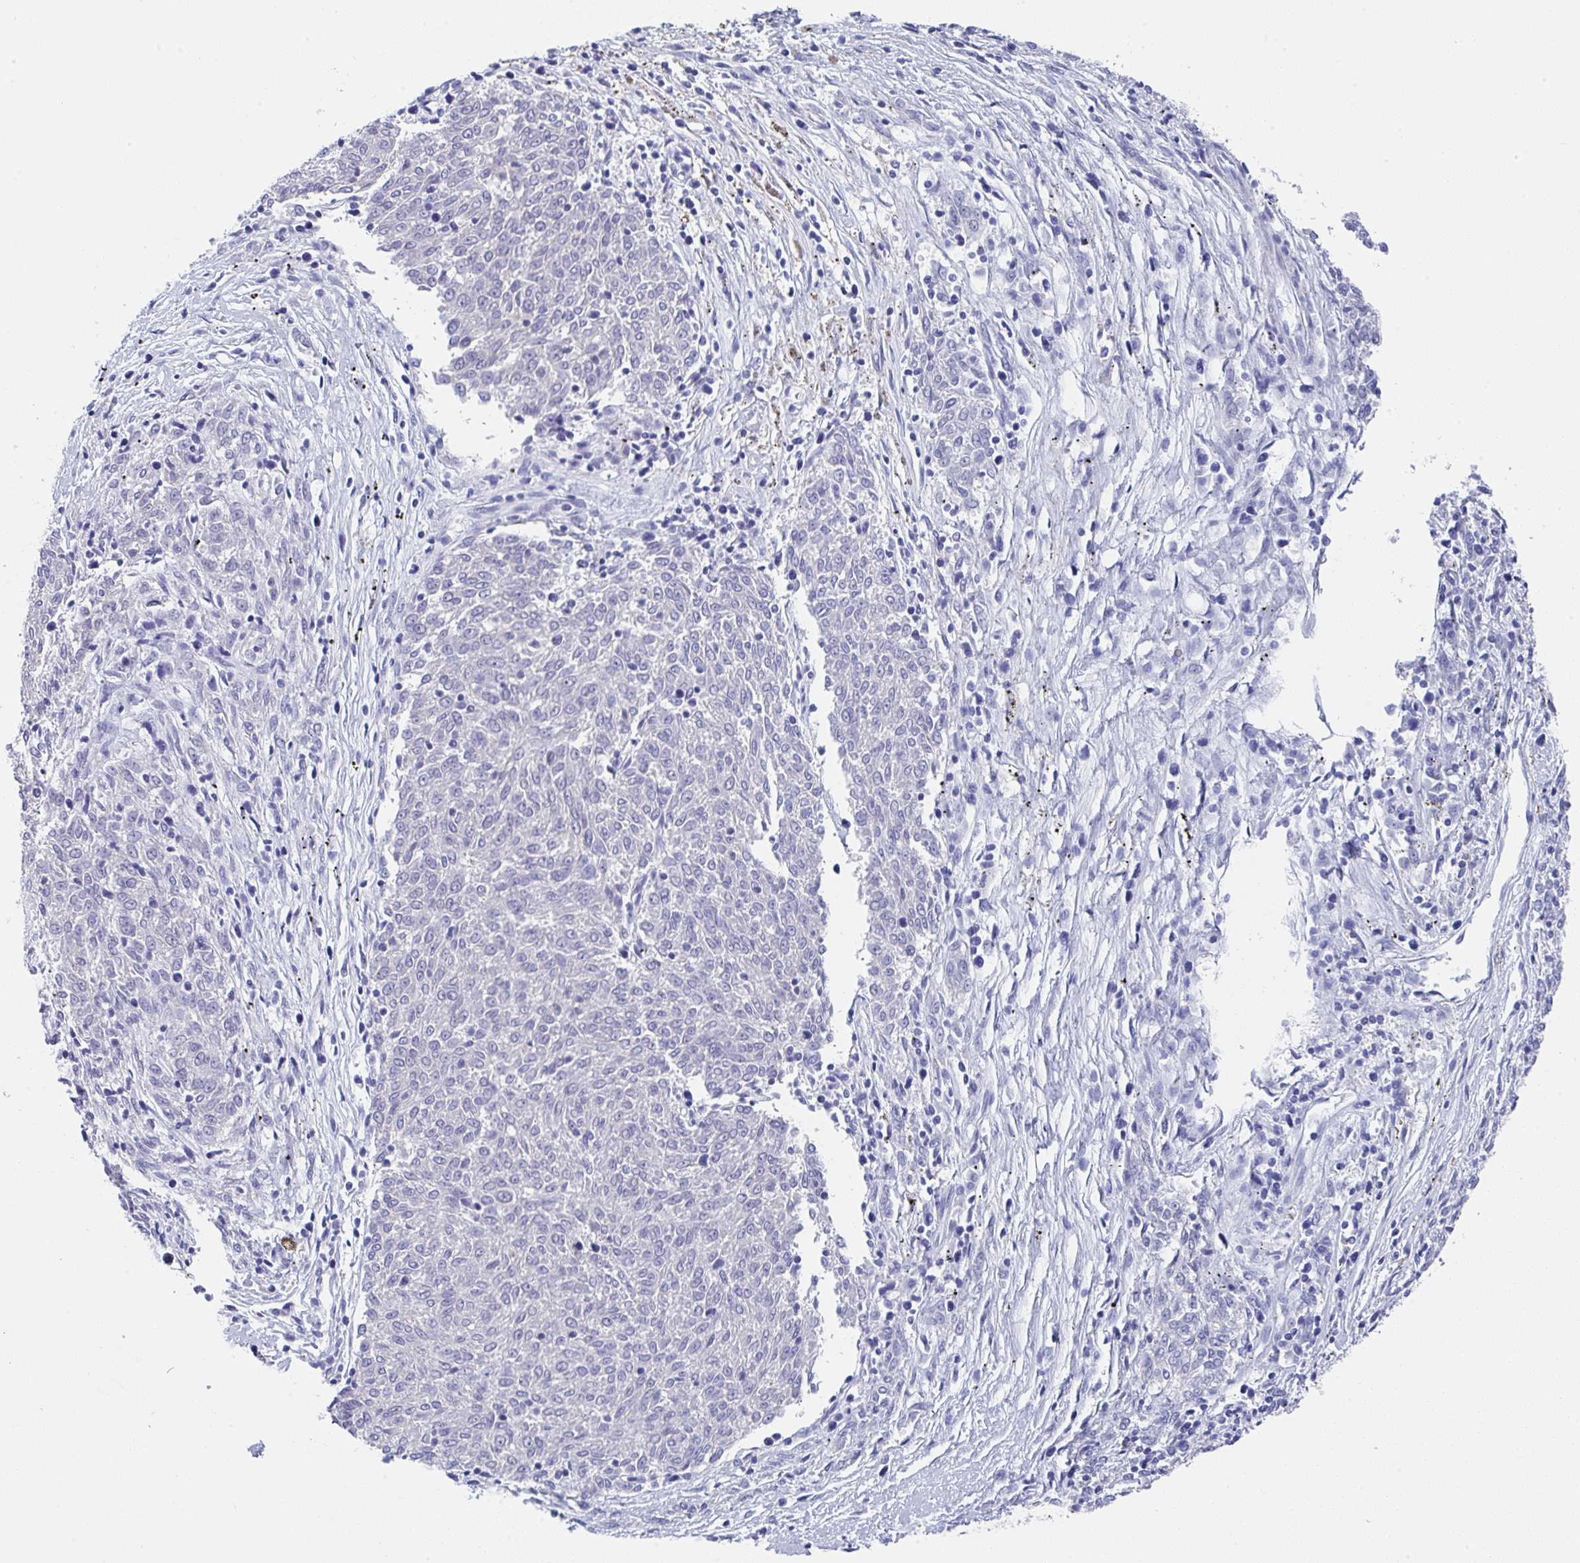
{"staining": {"intensity": "negative", "quantity": "none", "location": "none"}, "tissue": "melanoma", "cell_type": "Tumor cells", "image_type": "cancer", "snomed": [{"axis": "morphology", "description": "Malignant melanoma, NOS"}, {"axis": "topography", "description": "Skin"}], "caption": "High magnification brightfield microscopy of malignant melanoma stained with DAB (brown) and counterstained with hematoxylin (blue): tumor cells show no significant staining.", "gene": "TNFRSF8", "patient": {"sex": "female", "age": 72}}